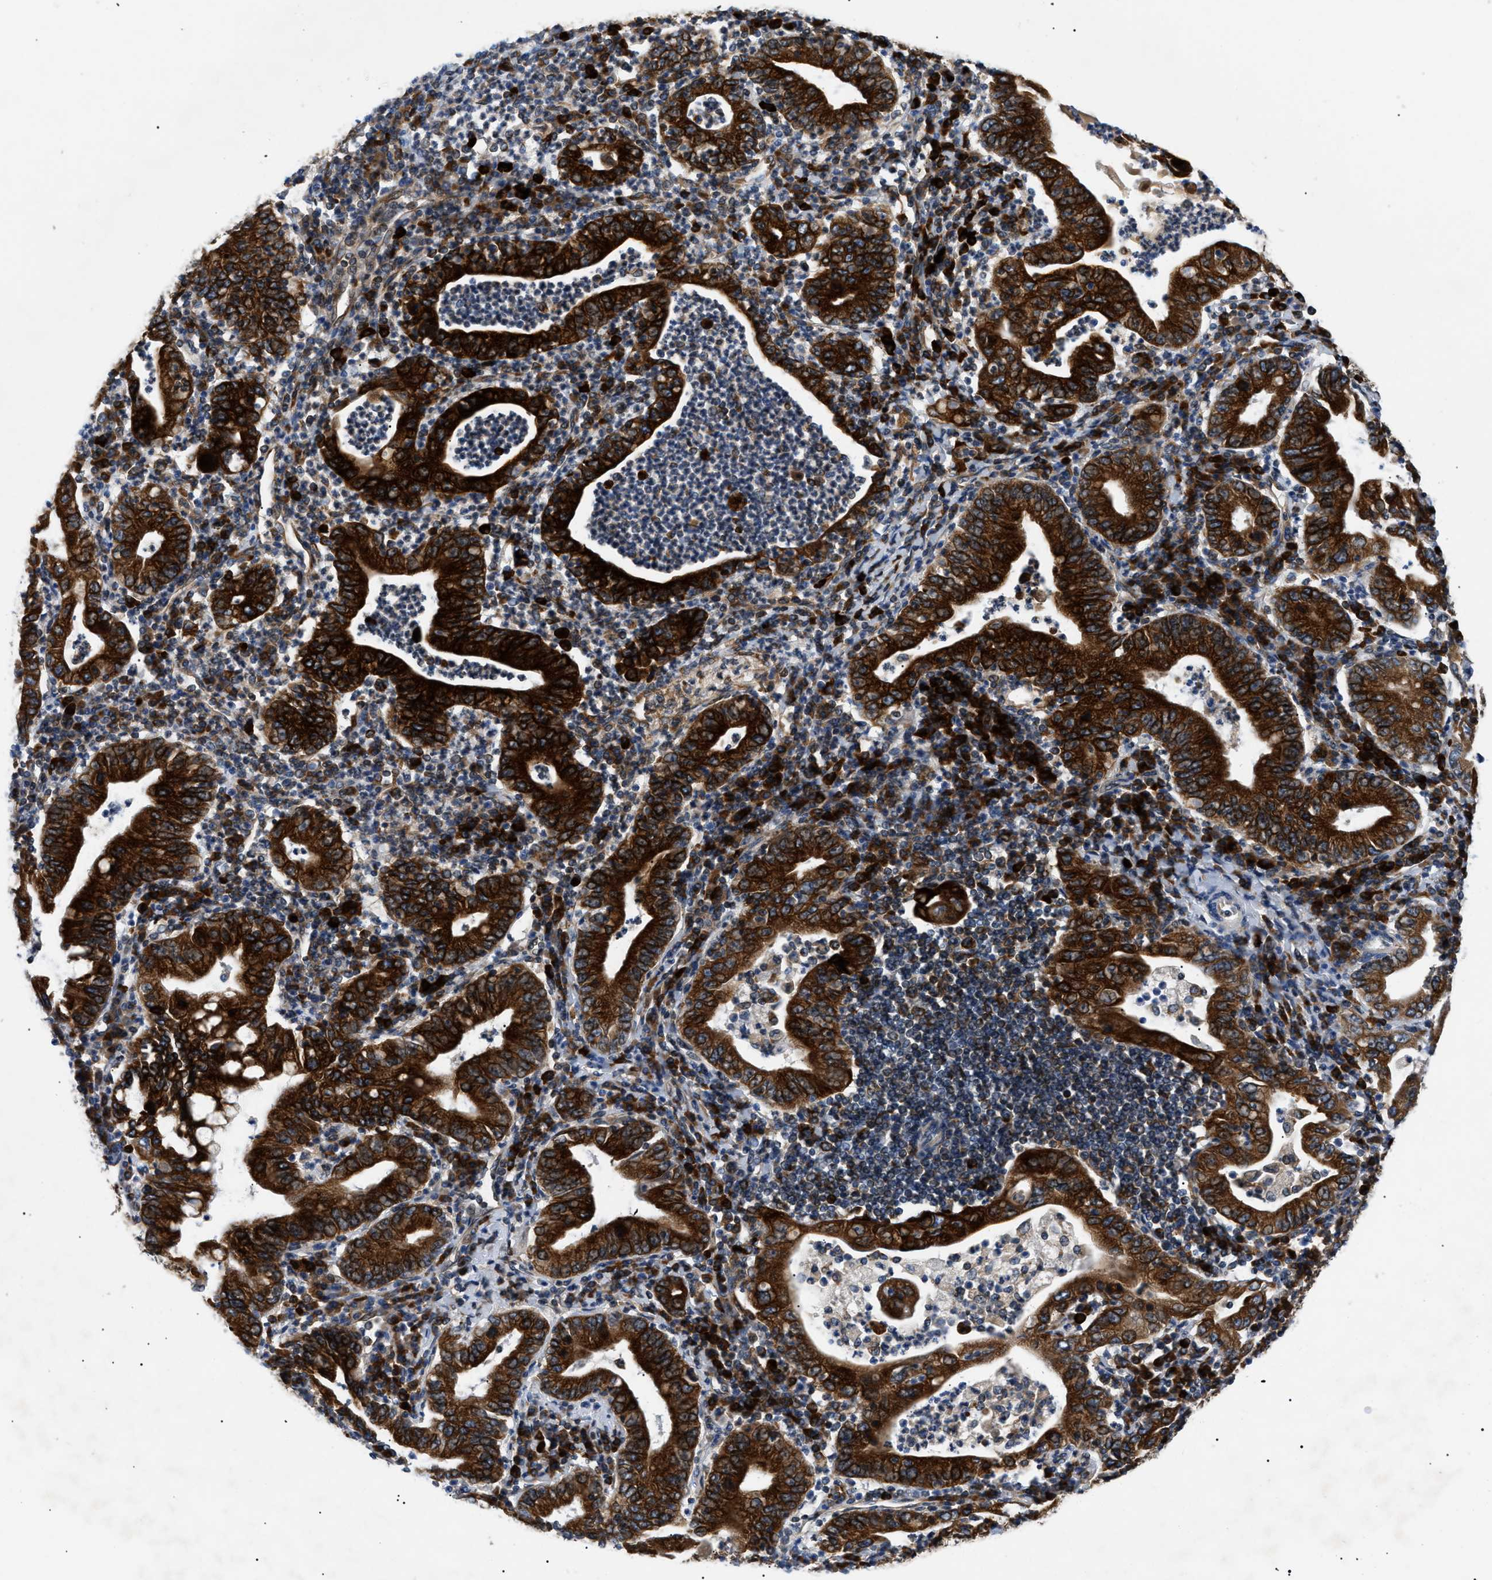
{"staining": {"intensity": "strong", "quantity": ">75%", "location": "cytoplasmic/membranous"}, "tissue": "stomach cancer", "cell_type": "Tumor cells", "image_type": "cancer", "snomed": [{"axis": "morphology", "description": "Normal tissue, NOS"}, {"axis": "morphology", "description": "Adenocarcinoma, NOS"}, {"axis": "topography", "description": "Esophagus"}, {"axis": "topography", "description": "Stomach, upper"}, {"axis": "topography", "description": "Peripheral nerve tissue"}], "caption": "Immunohistochemical staining of human stomach adenocarcinoma exhibits strong cytoplasmic/membranous protein staining in about >75% of tumor cells. (DAB (3,3'-diaminobenzidine) IHC with brightfield microscopy, high magnification).", "gene": "DERL1", "patient": {"sex": "male", "age": 62}}